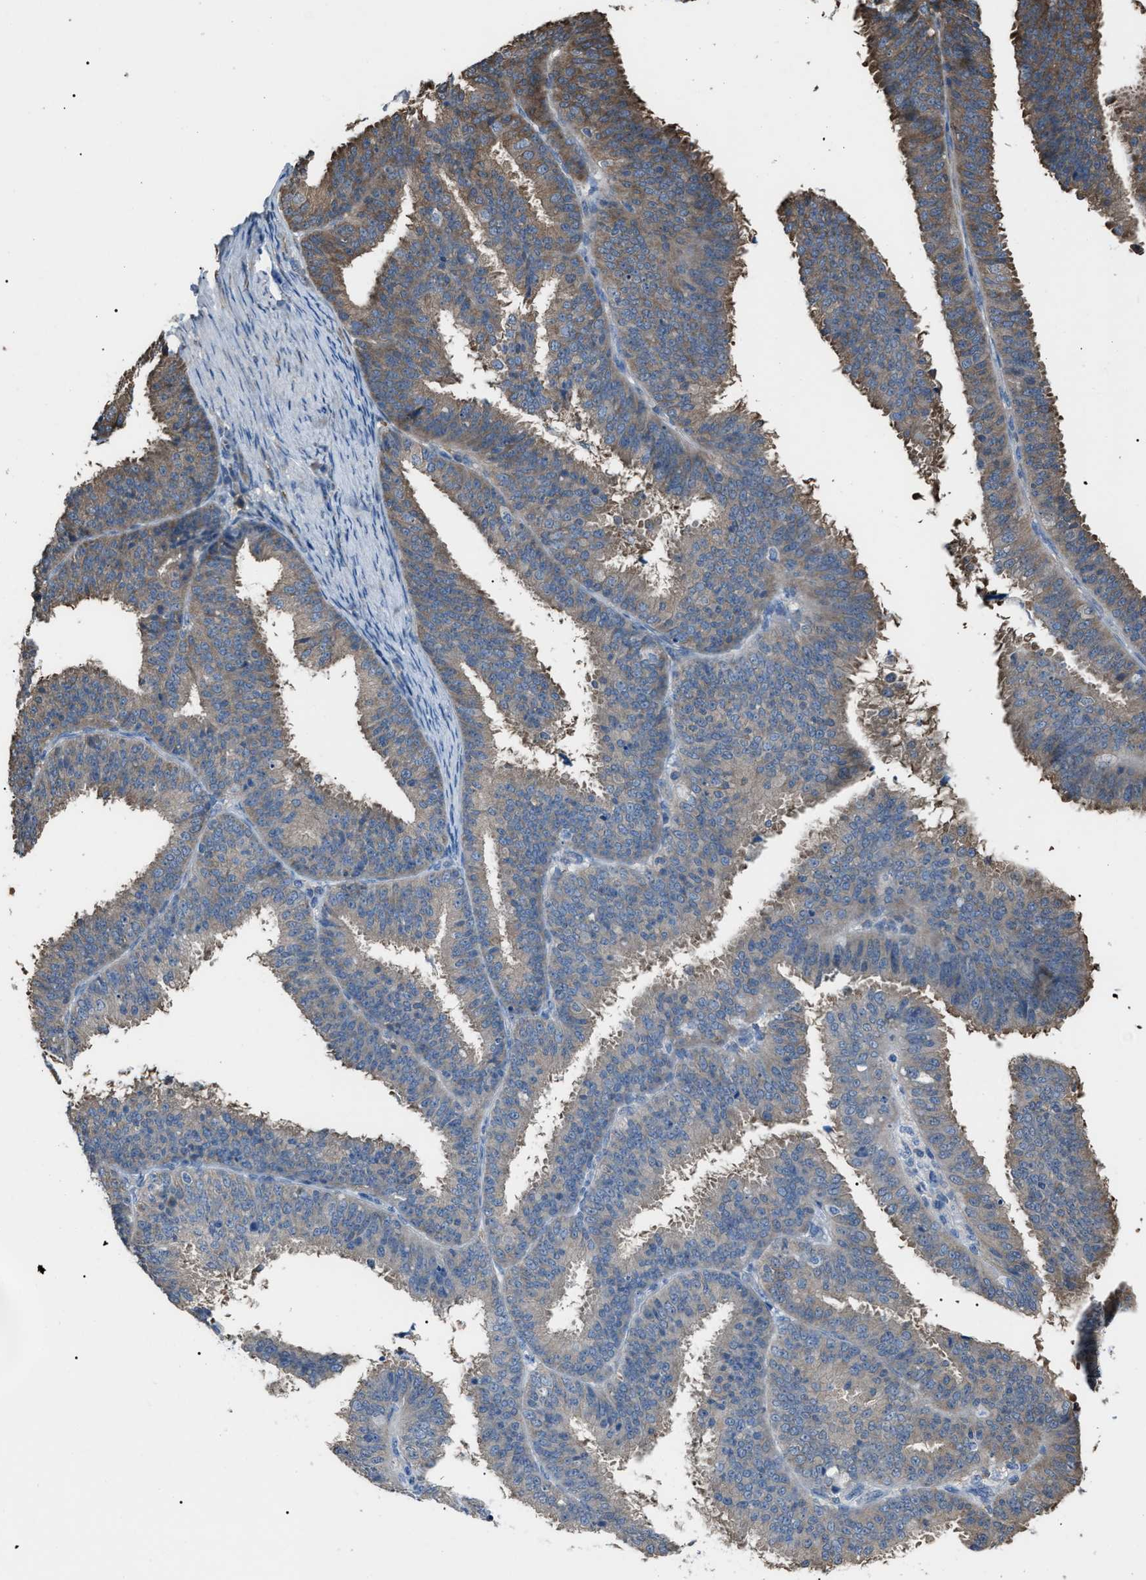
{"staining": {"intensity": "weak", "quantity": ">75%", "location": "cytoplasmic/membranous"}, "tissue": "endometrial cancer", "cell_type": "Tumor cells", "image_type": "cancer", "snomed": [{"axis": "morphology", "description": "Adenocarcinoma, NOS"}, {"axis": "topography", "description": "Endometrium"}], "caption": "Adenocarcinoma (endometrial) was stained to show a protein in brown. There is low levels of weak cytoplasmic/membranous positivity in approximately >75% of tumor cells.", "gene": "PDCD5", "patient": {"sex": "female", "age": 70}}